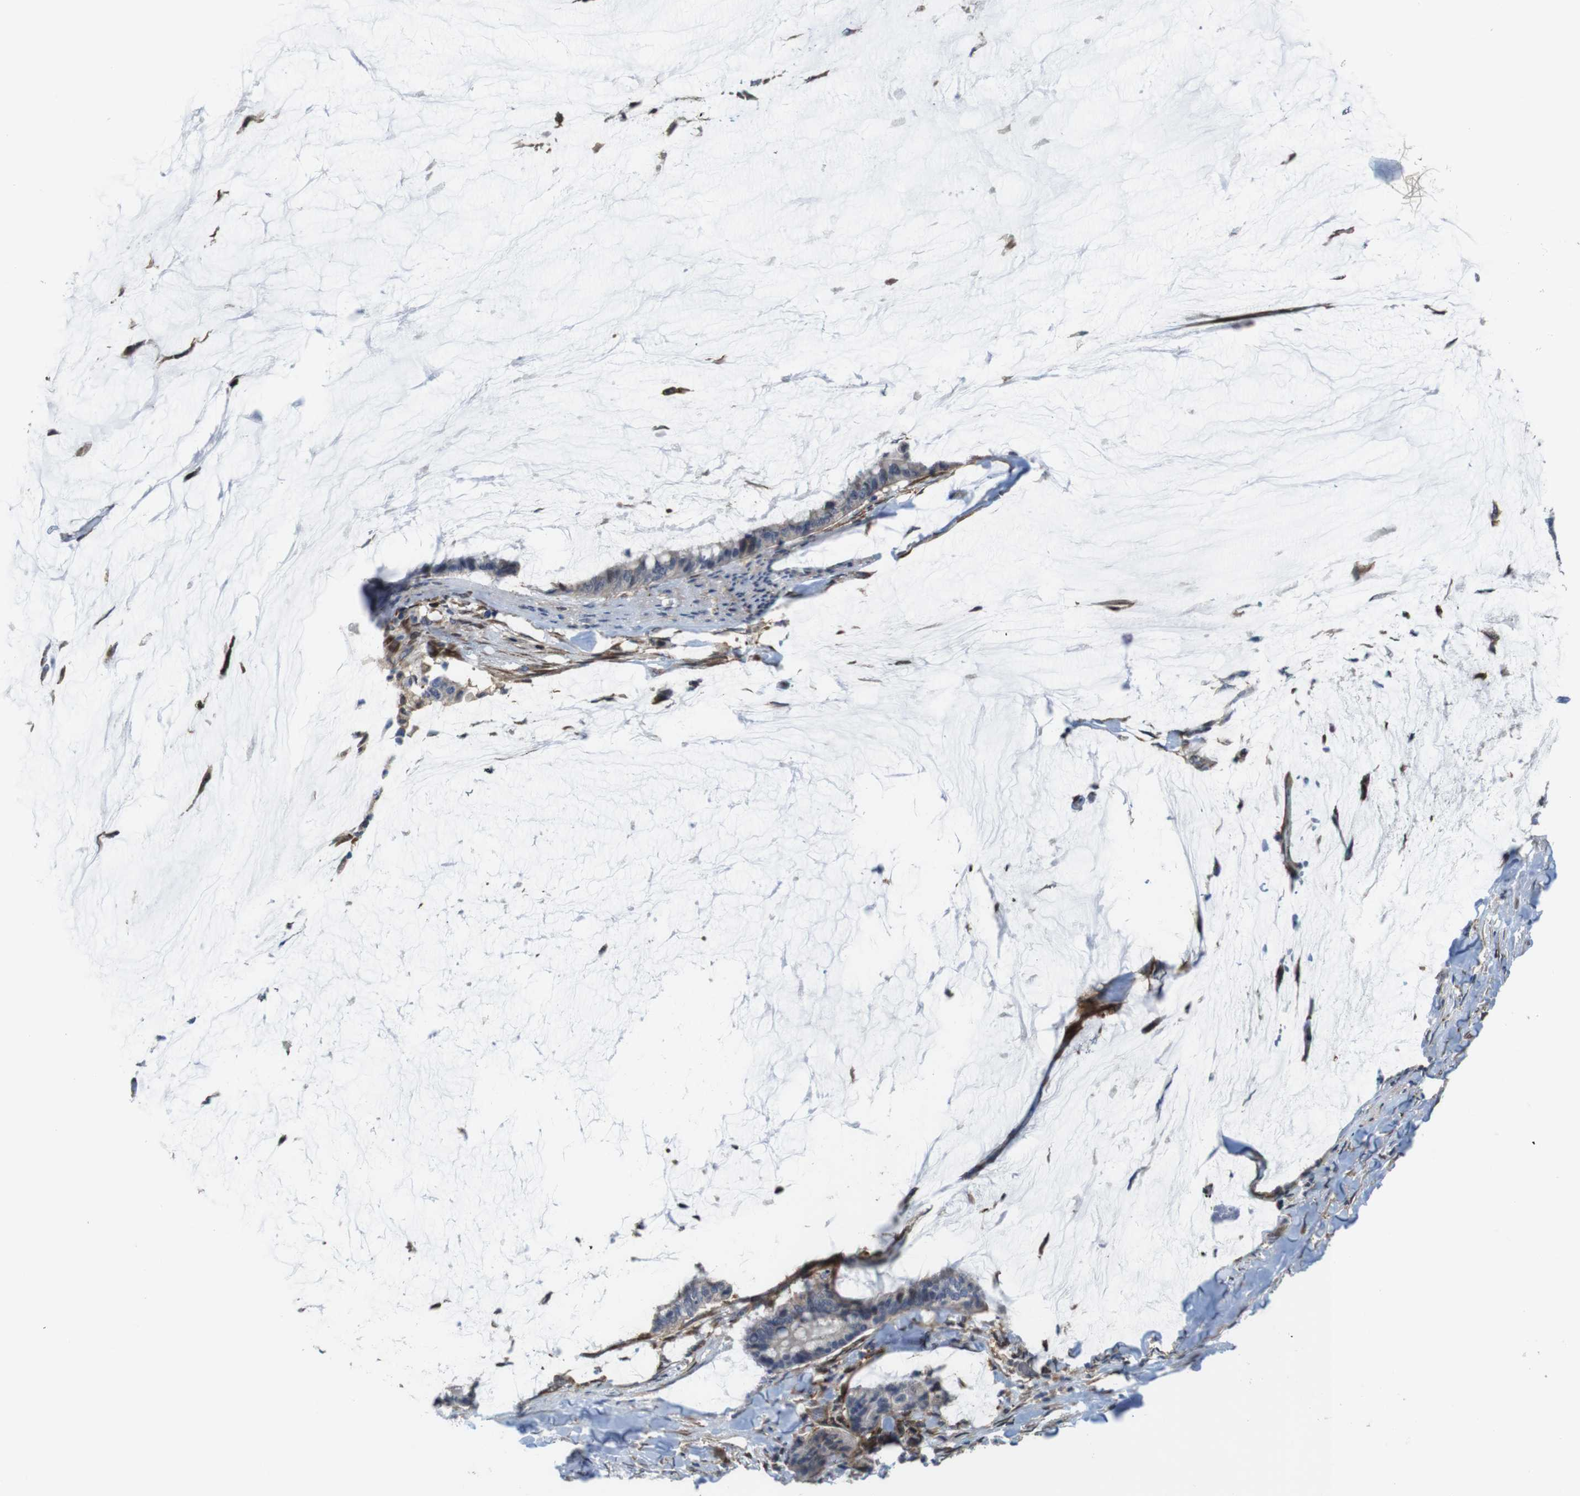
{"staining": {"intensity": "negative", "quantity": "none", "location": "none"}, "tissue": "pancreatic cancer", "cell_type": "Tumor cells", "image_type": "cancer", "snomed": [{"axis": "morphology", "description": "Adenocarcinoma, NOS"}, {"axis": "topography", "description": "Pancreas"}], "caption": "Tumor cells are negative for protein expression in human pancreatic cancer (adenocarcinoma).", "gene": "PCOLCE2", "patient": {"sex": "male", "age": 41}}